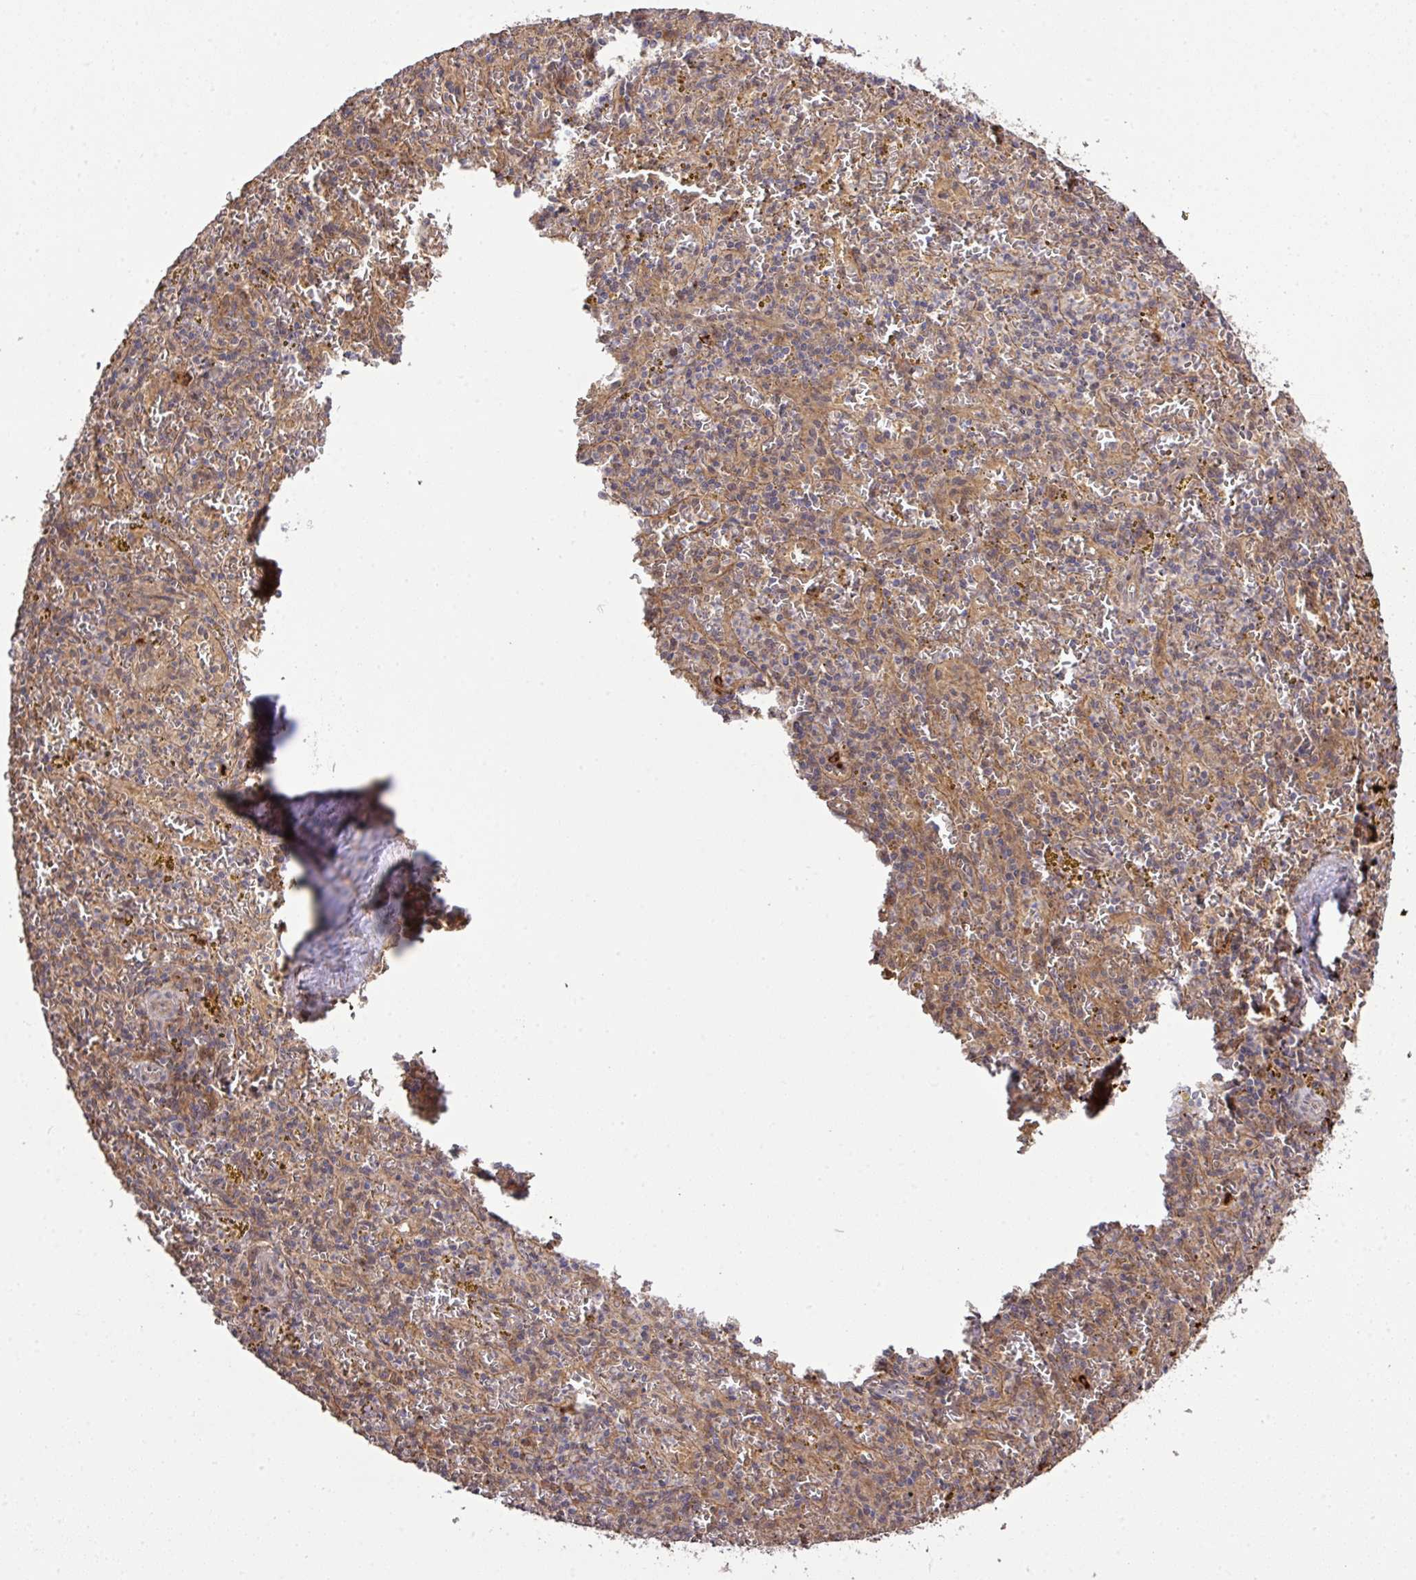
{"staining": {"intensity": "negative", "quantity": "none", "location": "none"}, "tissue": "spleen", "cell_type": "Cells in red pulp", "image_type": "normal", "snomed": [{"axis": "morphology", "description": "Normal tissue, NOS"}, {"axis": "topography", "description": "Spleen"}], "caption": "IHC of normal spleen reveals no staining in cells in red pulp.", "gene": "ARPIN", "patient": {"sex": "male", "age": 57}}